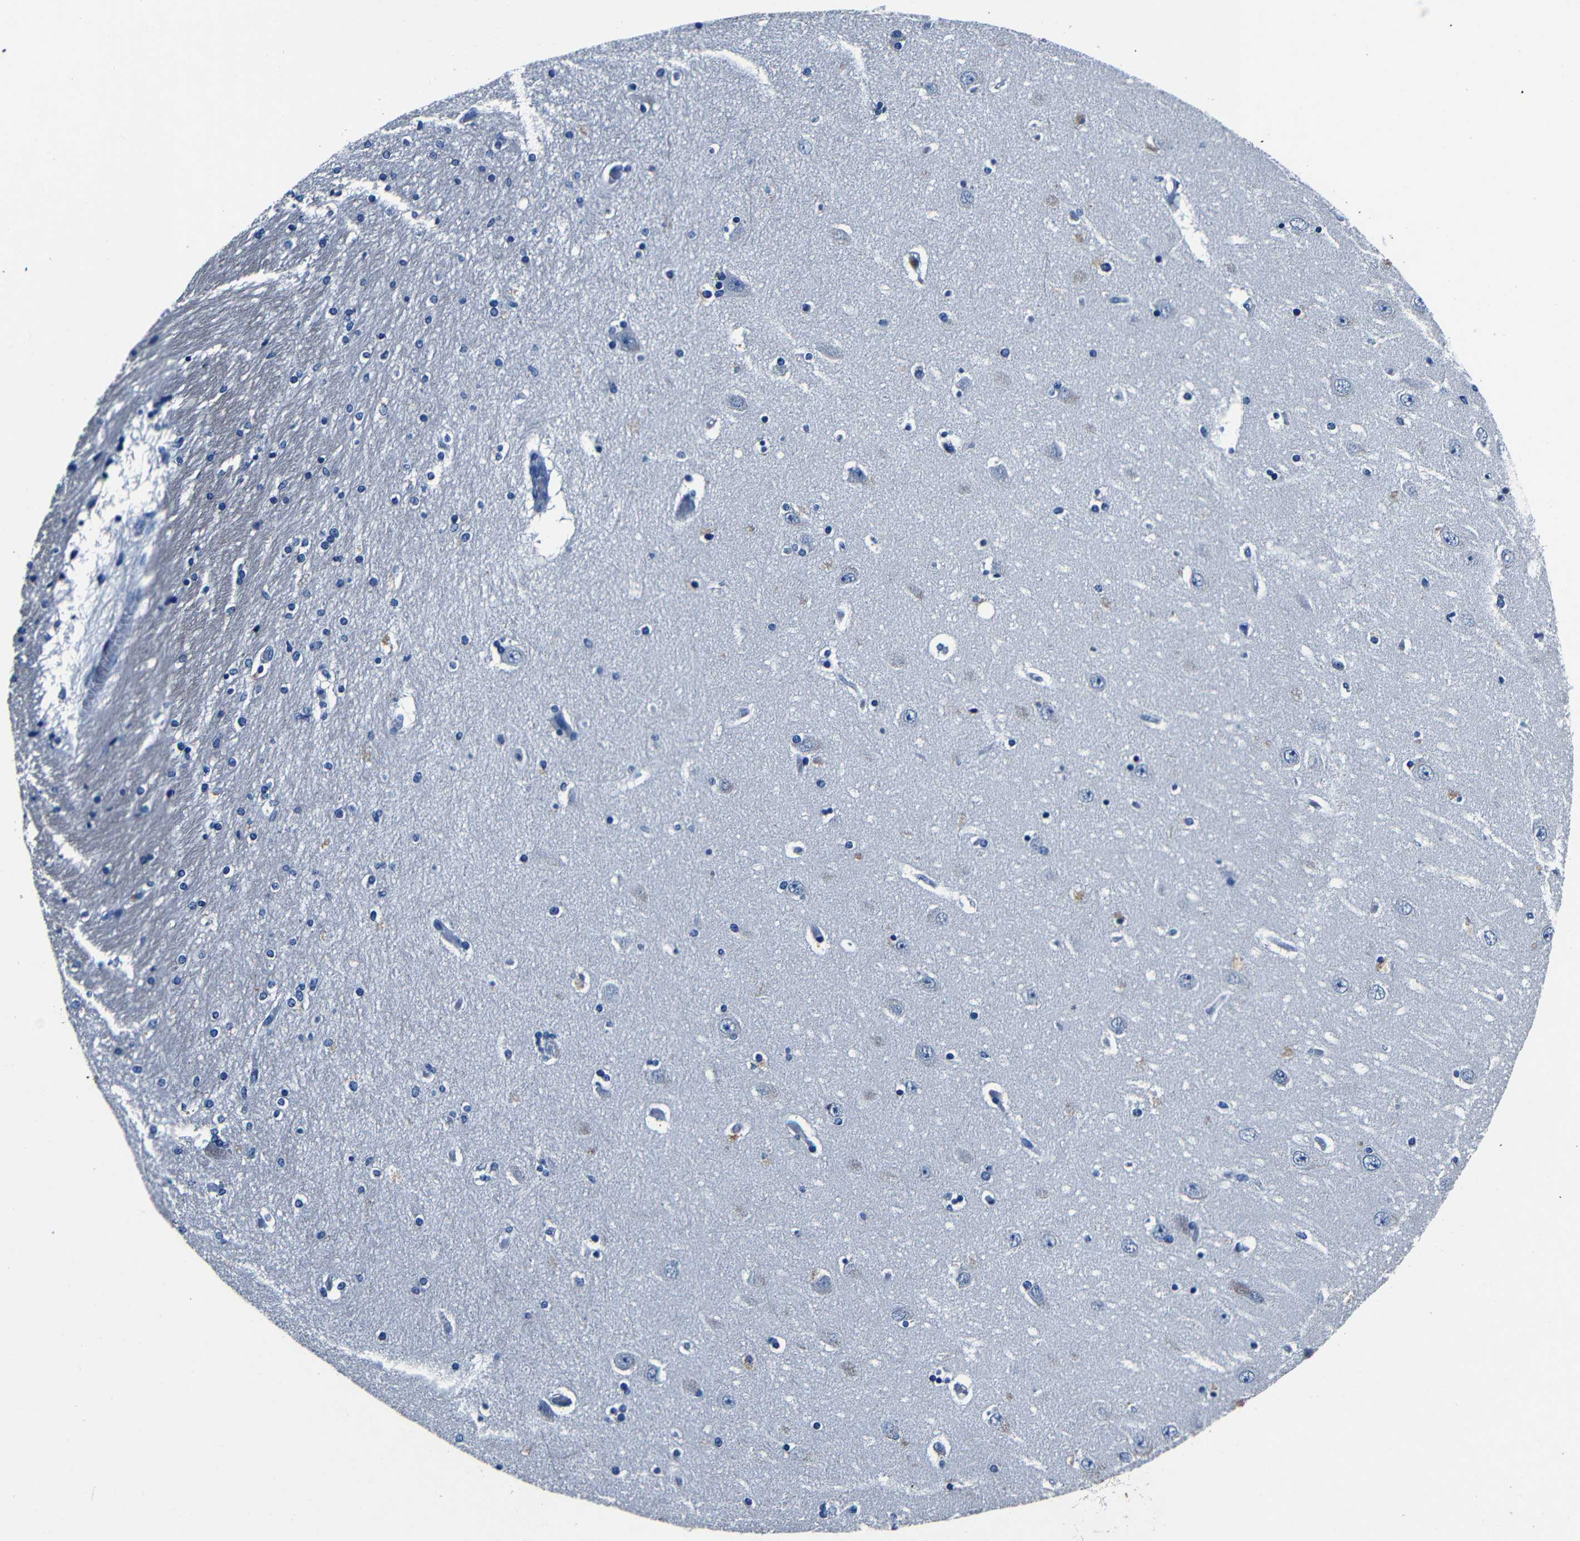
{"staining": {"intensity": "negative", "quantity": "none", "location": "none"}, "tissue": "hippocampus", "cell_type": "Glial cells", "image_type": "normal", "snomed": [{"axis": "morphology", "description": "Normal tissue, NOS"}, {"axis": "topography", "description": "Hippocampus"}], "caption": "High power microscopy histopathology image of an immunohistochemistry (IHC) micrograph of unremarkable hippocampus, revealing no significant staining in glial cells.", "gene": "NCMAP", "patient": {"sex": "female", "age": 54}}